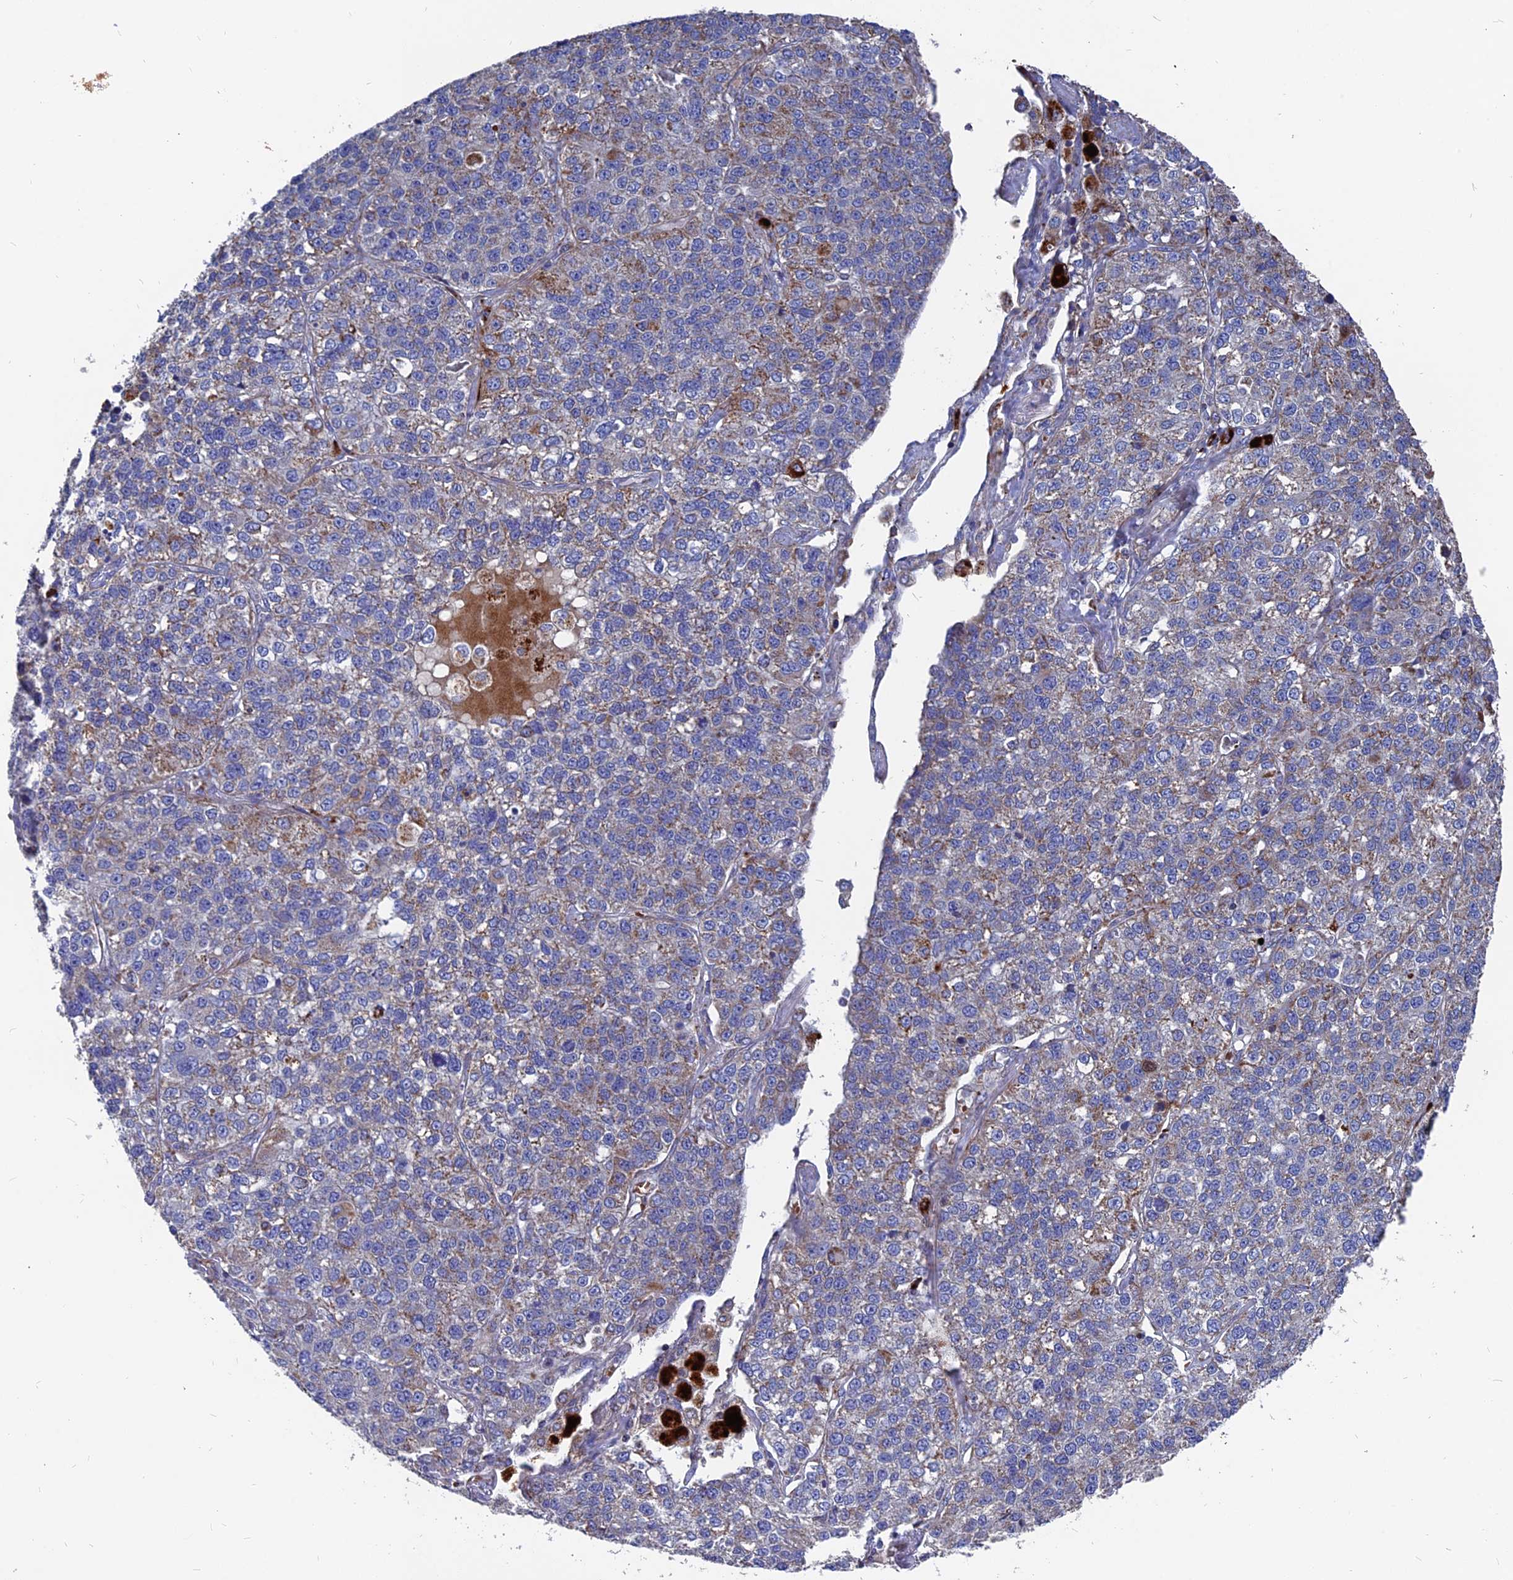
{"staining": {"intensity": "moderate", "quantity": "<25%", "location": "cytoplasmic/membranous"}, "tissue": "lung cancer", "cell_type": "Tumor cells", "image_type": "cancer", "snomed": [{"axis": "morphology", "description": "Adenocarcinoma, NOS"}, {"axis": "topography", "description": "Lung"}], "caption": "Moderate cytoplasmic/membranous staining is present in approximately <25% of tumor cells in lung cancer (adenocarcinoma). The protein is shown in brown color, while the nuclei are stained blue.", "gene": "TGFA", "patient": {"sex": "male", "age": 49}}